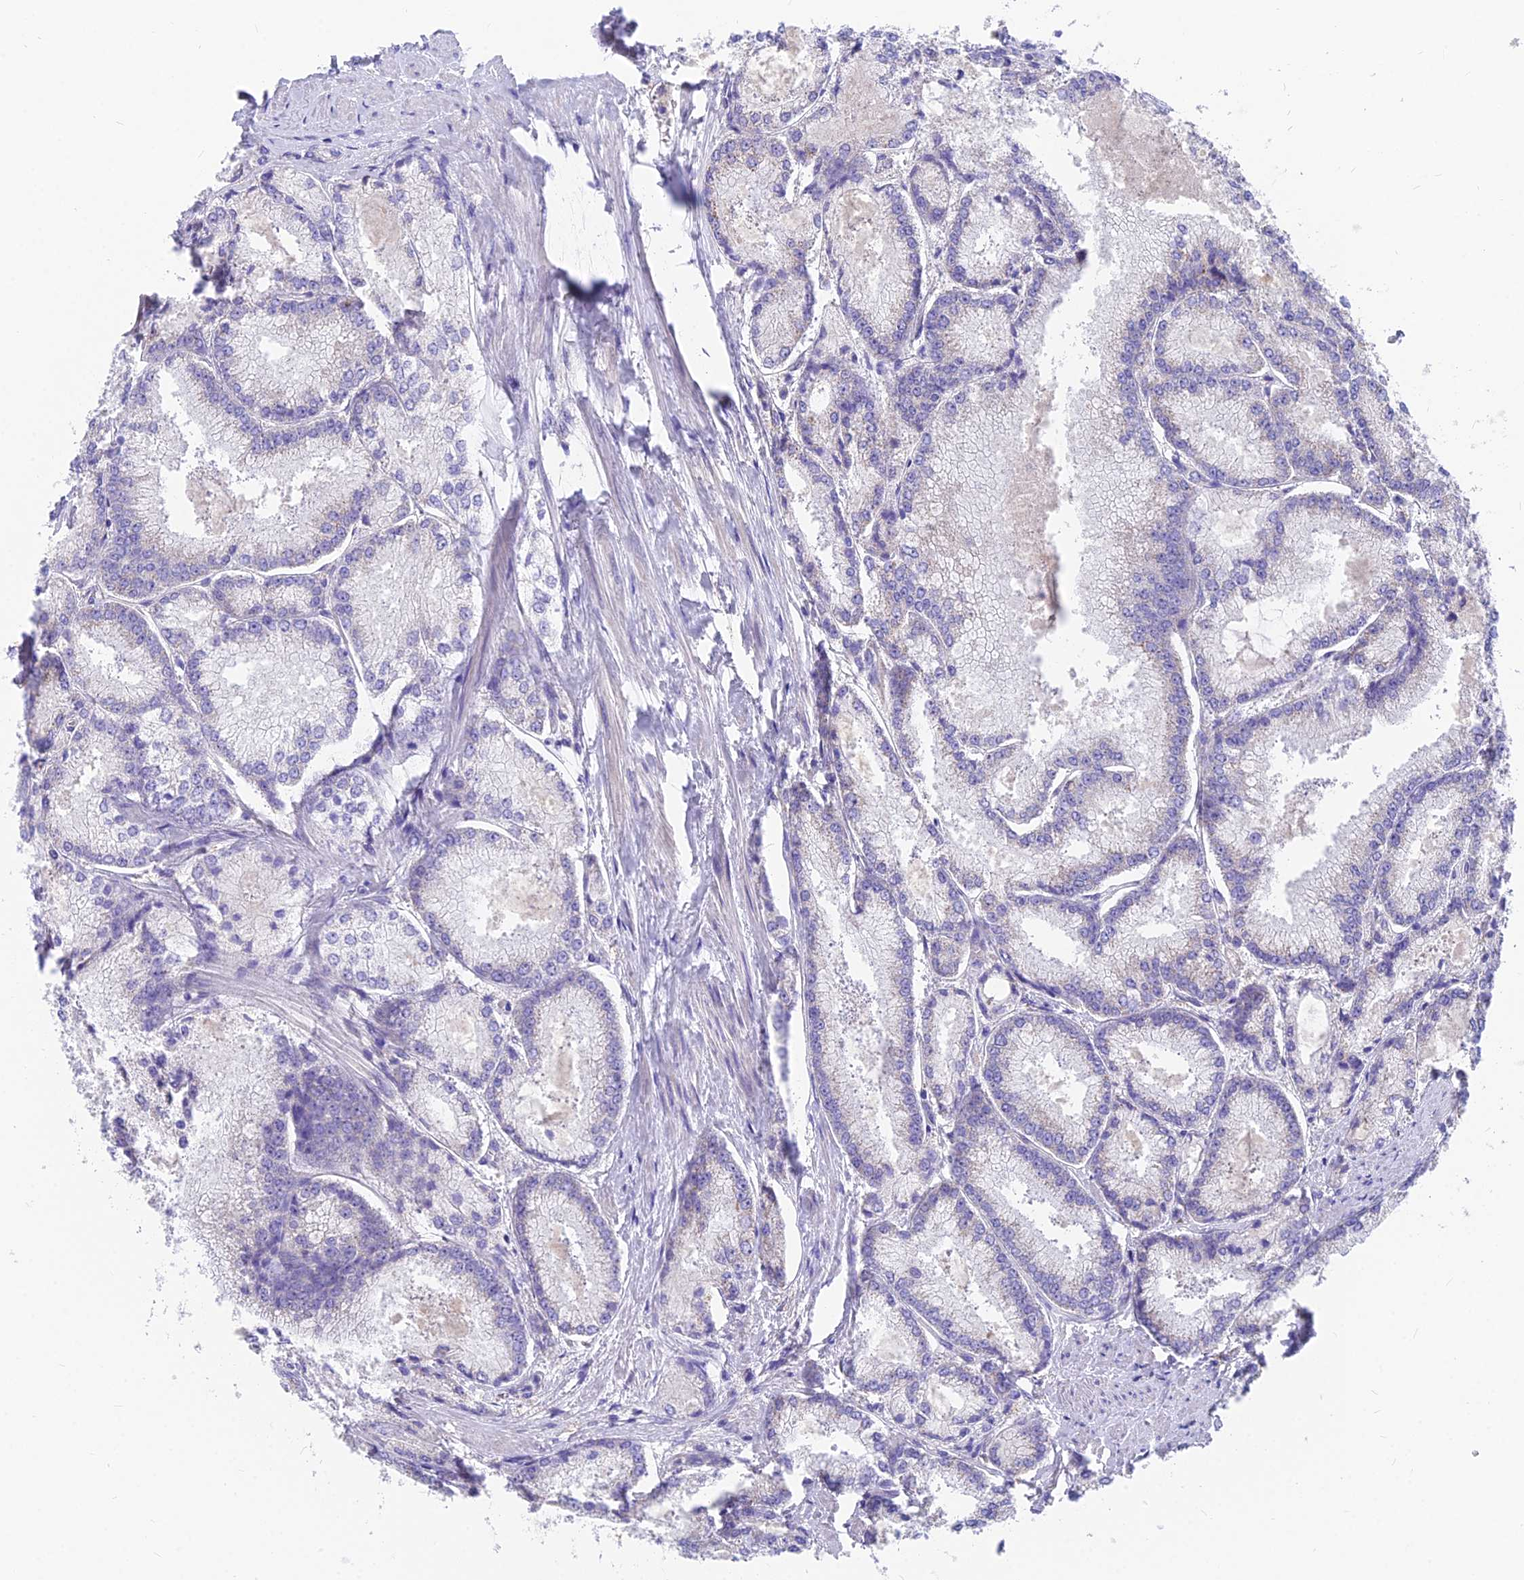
{"staining": {"intensity": "negative", "quantity": "none", "location": "none"}, "tissue": "prostate cancer", "cell_type": "Tumor cells", "image_type": "cancer", "snomed": [{"axis": "morphology", "description": "Adenocarcinoma, Low grade"}, {"axis": "topography", "description": "Prostate"}], "caption": "The immunohistochemistry photomicrograph has no significant expression in tumor cells of adenocarcinoma (low-grade) (prostate) tissue.", "gene": "TIGD6", "patient": {"sex": "male", "age": 74}}